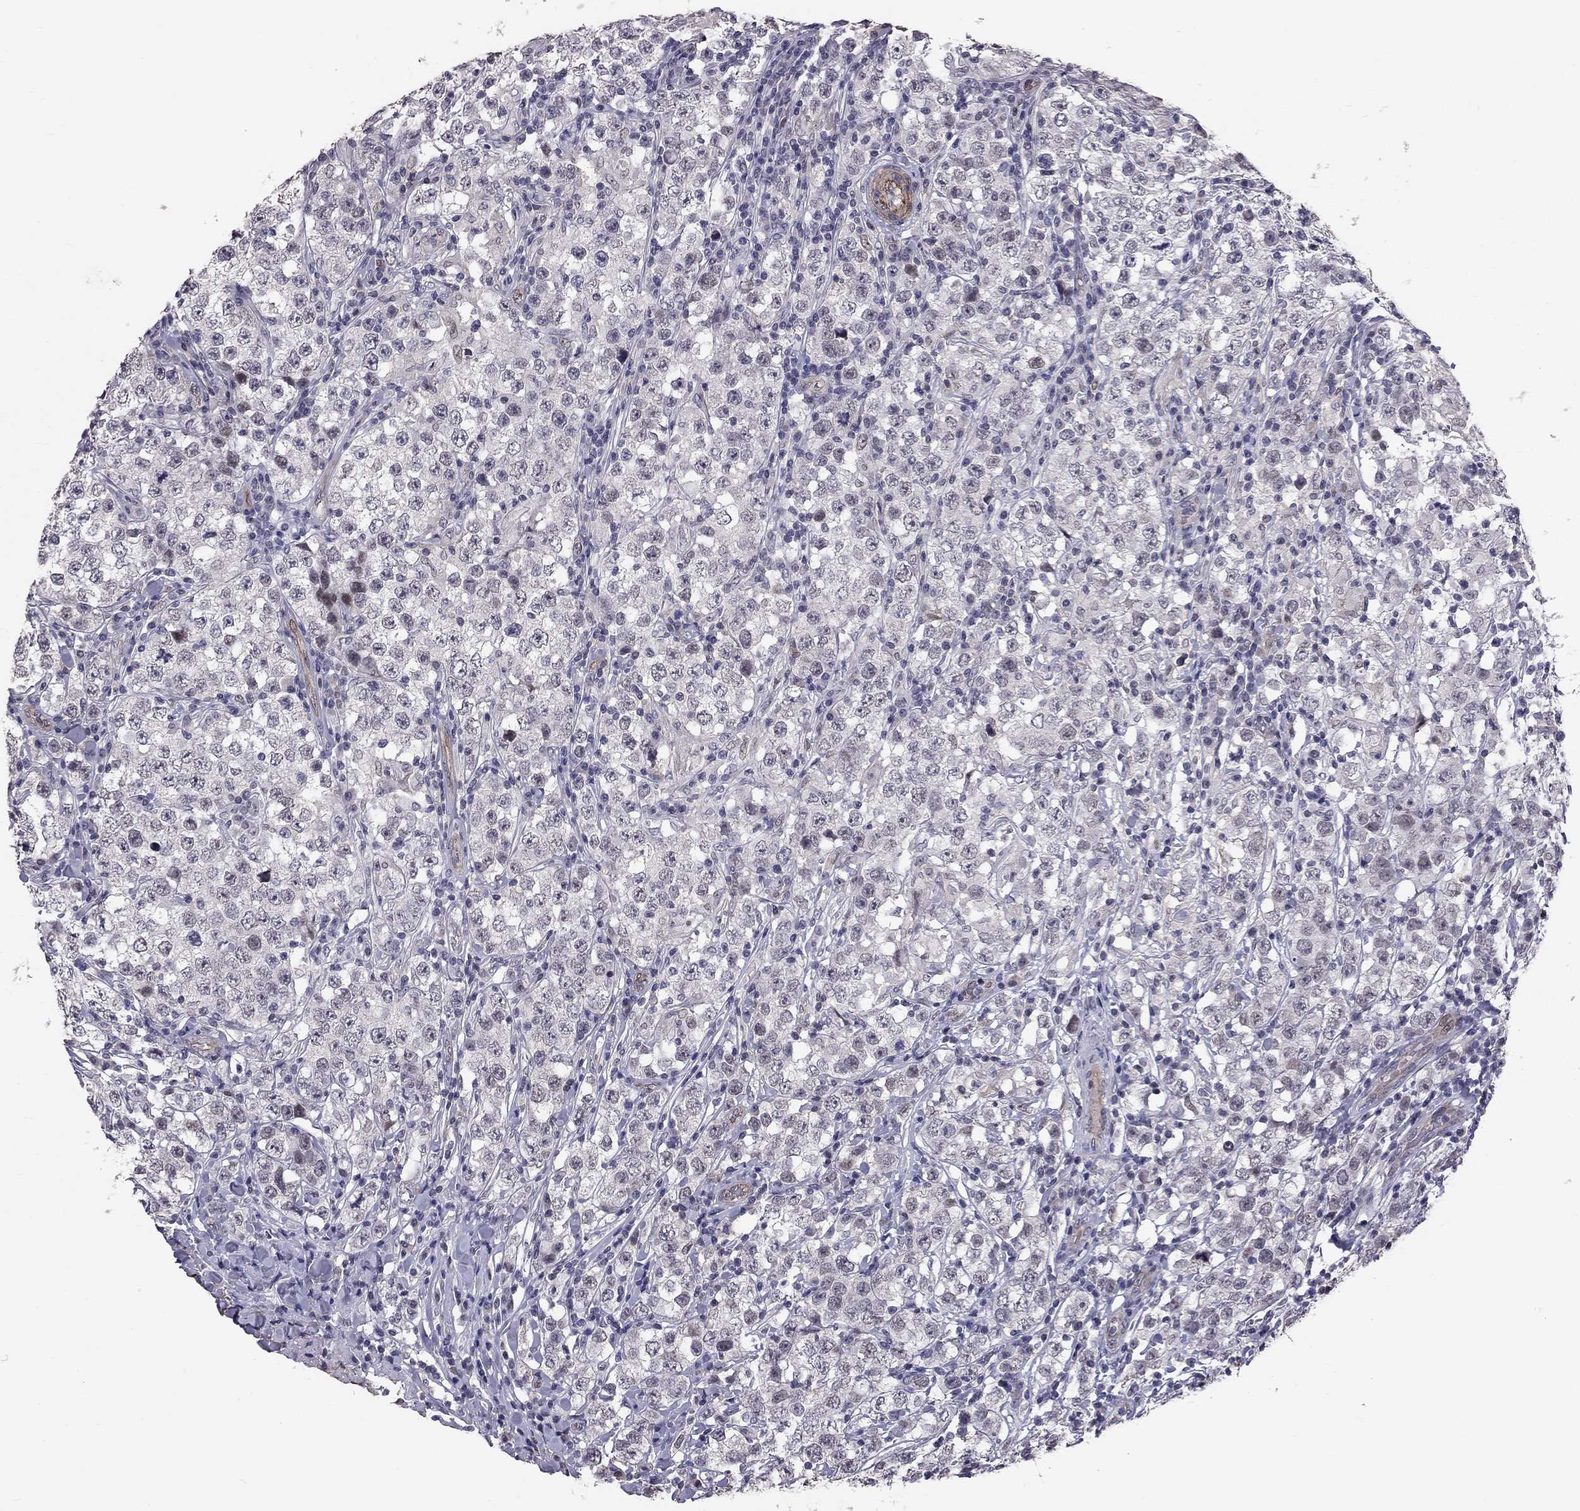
{"staining": {"intensity": "negative", "quantity": "none", "location": "none"}, "tissue": "testis cancer", "cell_type": "Tumor cells", "image_type": "cancer", "snomed": [{"axis": "morphology", "description": "Seminoma, NOS"}, {"axis": "morphology", "description": "Carcinoma, Embryonal, NOS"}, {"axis": "topography", "description": "Testis"}], "caption": "Immunohistochemistry histopathology image of neoplastic tissue: human testis embryonal carcinoma stained with DAB (3,3'-diaminobenzidine) shows no significant protein positivity in tumor cells.", "gene": "GJB4", "patient": {"sex": "male", "age": 41}}